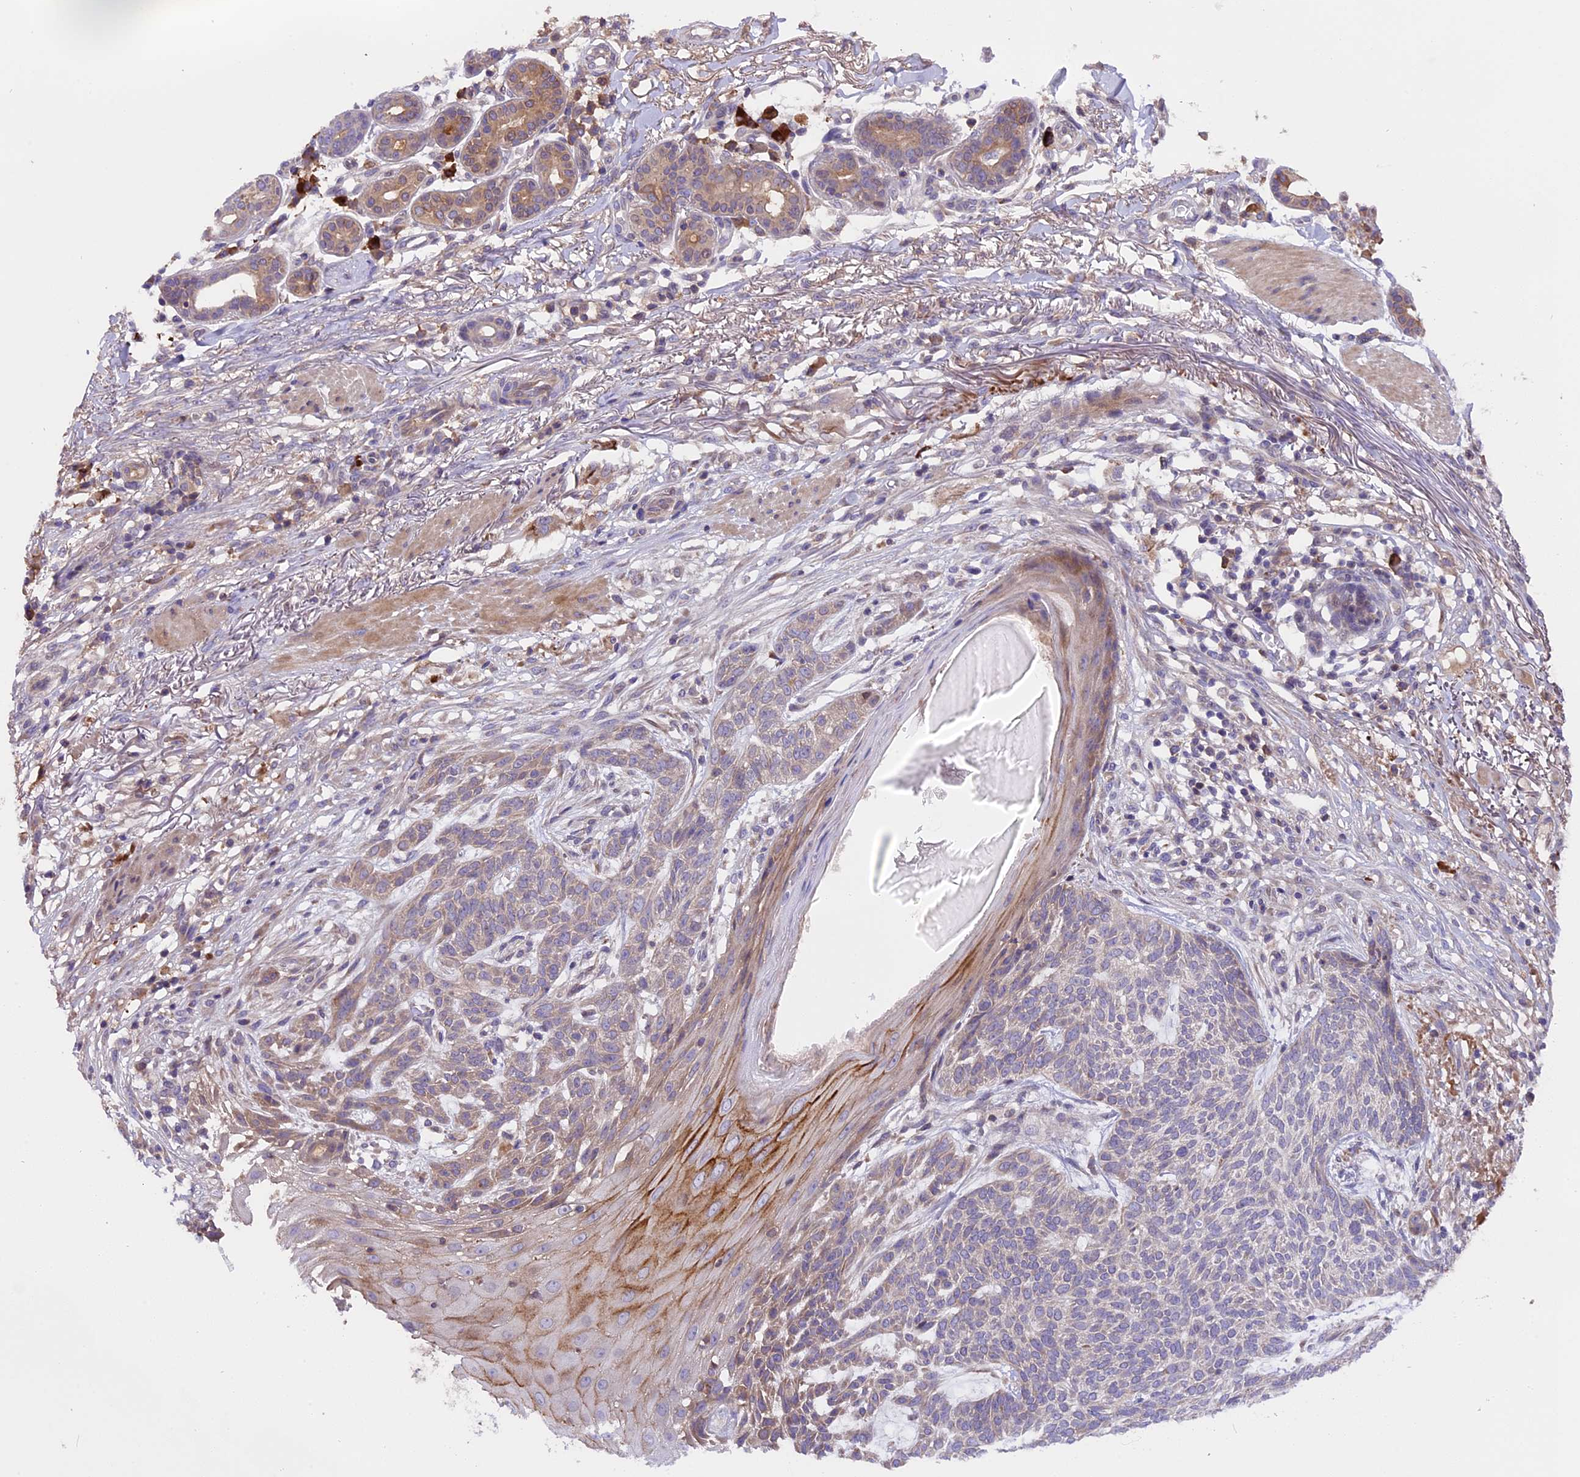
{"staining": {"intensity": "weak", "quantity": "25%-75%", "location": "cytoplasmic/membranous"}, "tissue": "skin cancer", "cell_type": "Tumor cells", "image_type": "cancer", "snomed": [{"axis": "morphology", "description": "Normal tissue, NOS"}, {"axis": "morphology", "description": "Basal cell carcinoma"}, {"axis": "topography", "description": "Skin"}], "caption": "Immunohistochemical staining of skin cancer (basal cell carcinoma) exhibits low levels of weak cytoplasmic/membranous protein positivity in approximately 25%-75% of tumor cells.", "gene": "ABCC10", "patient": {"sex": "male", "age": 64}}